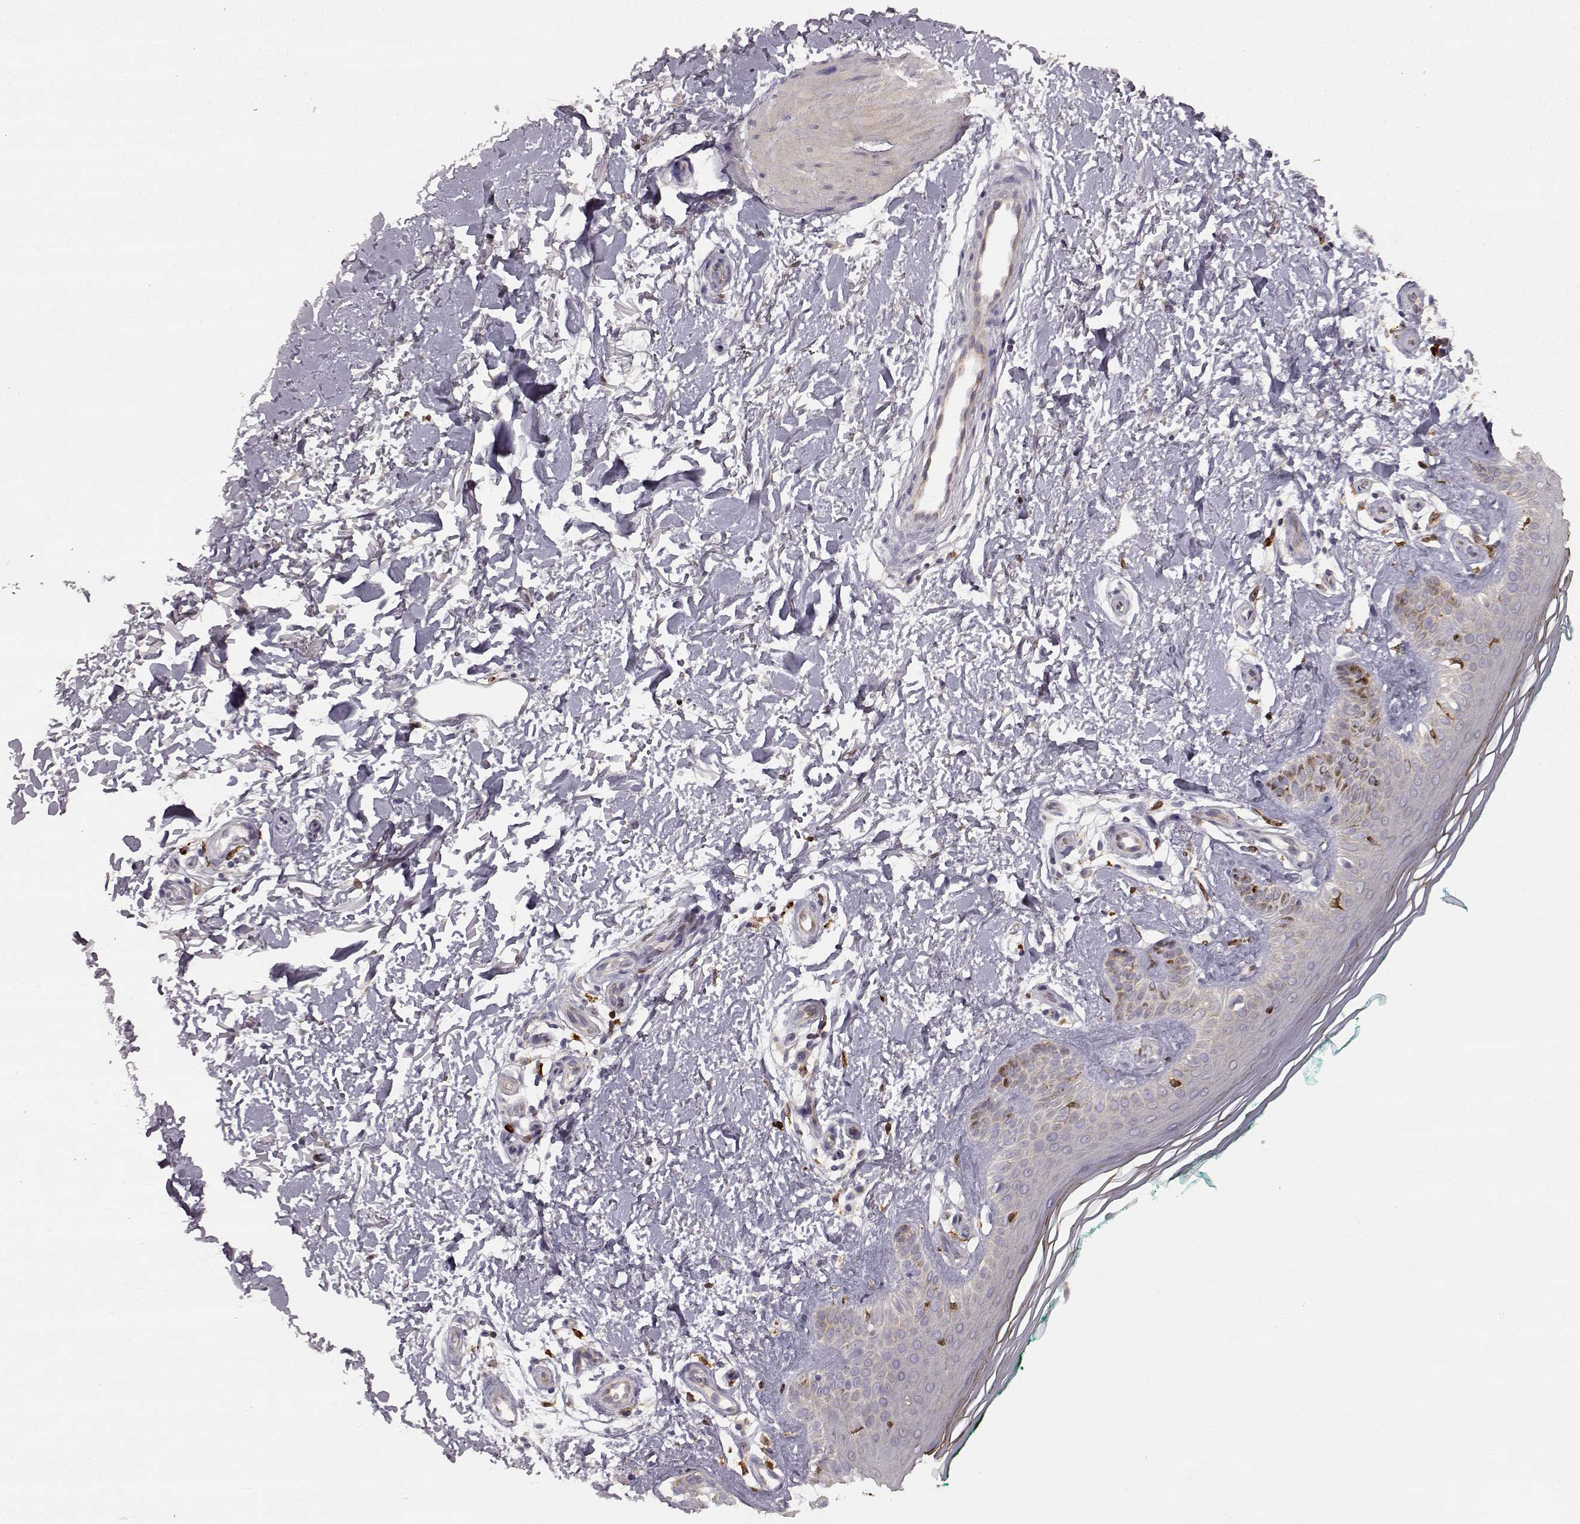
{"staining": {"intensity": "negative", "quantity": "none", "location": "none"}, "tissue": "skin", "cell_type": "Fibroblasts", "image_type": "normal", "snomed": [{"axis": "morphology", "description": "Normal tissue, NOS"}, {"axis": "morphology", "description": "Inflammation, NOS"}, {"axis": "morphology", "description": "Fibrosis, NOS"}, {"axis": "topography", "description": "Skin"}], "caption": "An immunohistochemistry (IHC) image of unremarkable skin is shown. There is no staining in fibroblasts of skin. (DAB immunohistochemistry visualized using brightfield microscopy, high magnification).", "gene": "SPAG17", "patient": {"sex": "male", "age": 71}}